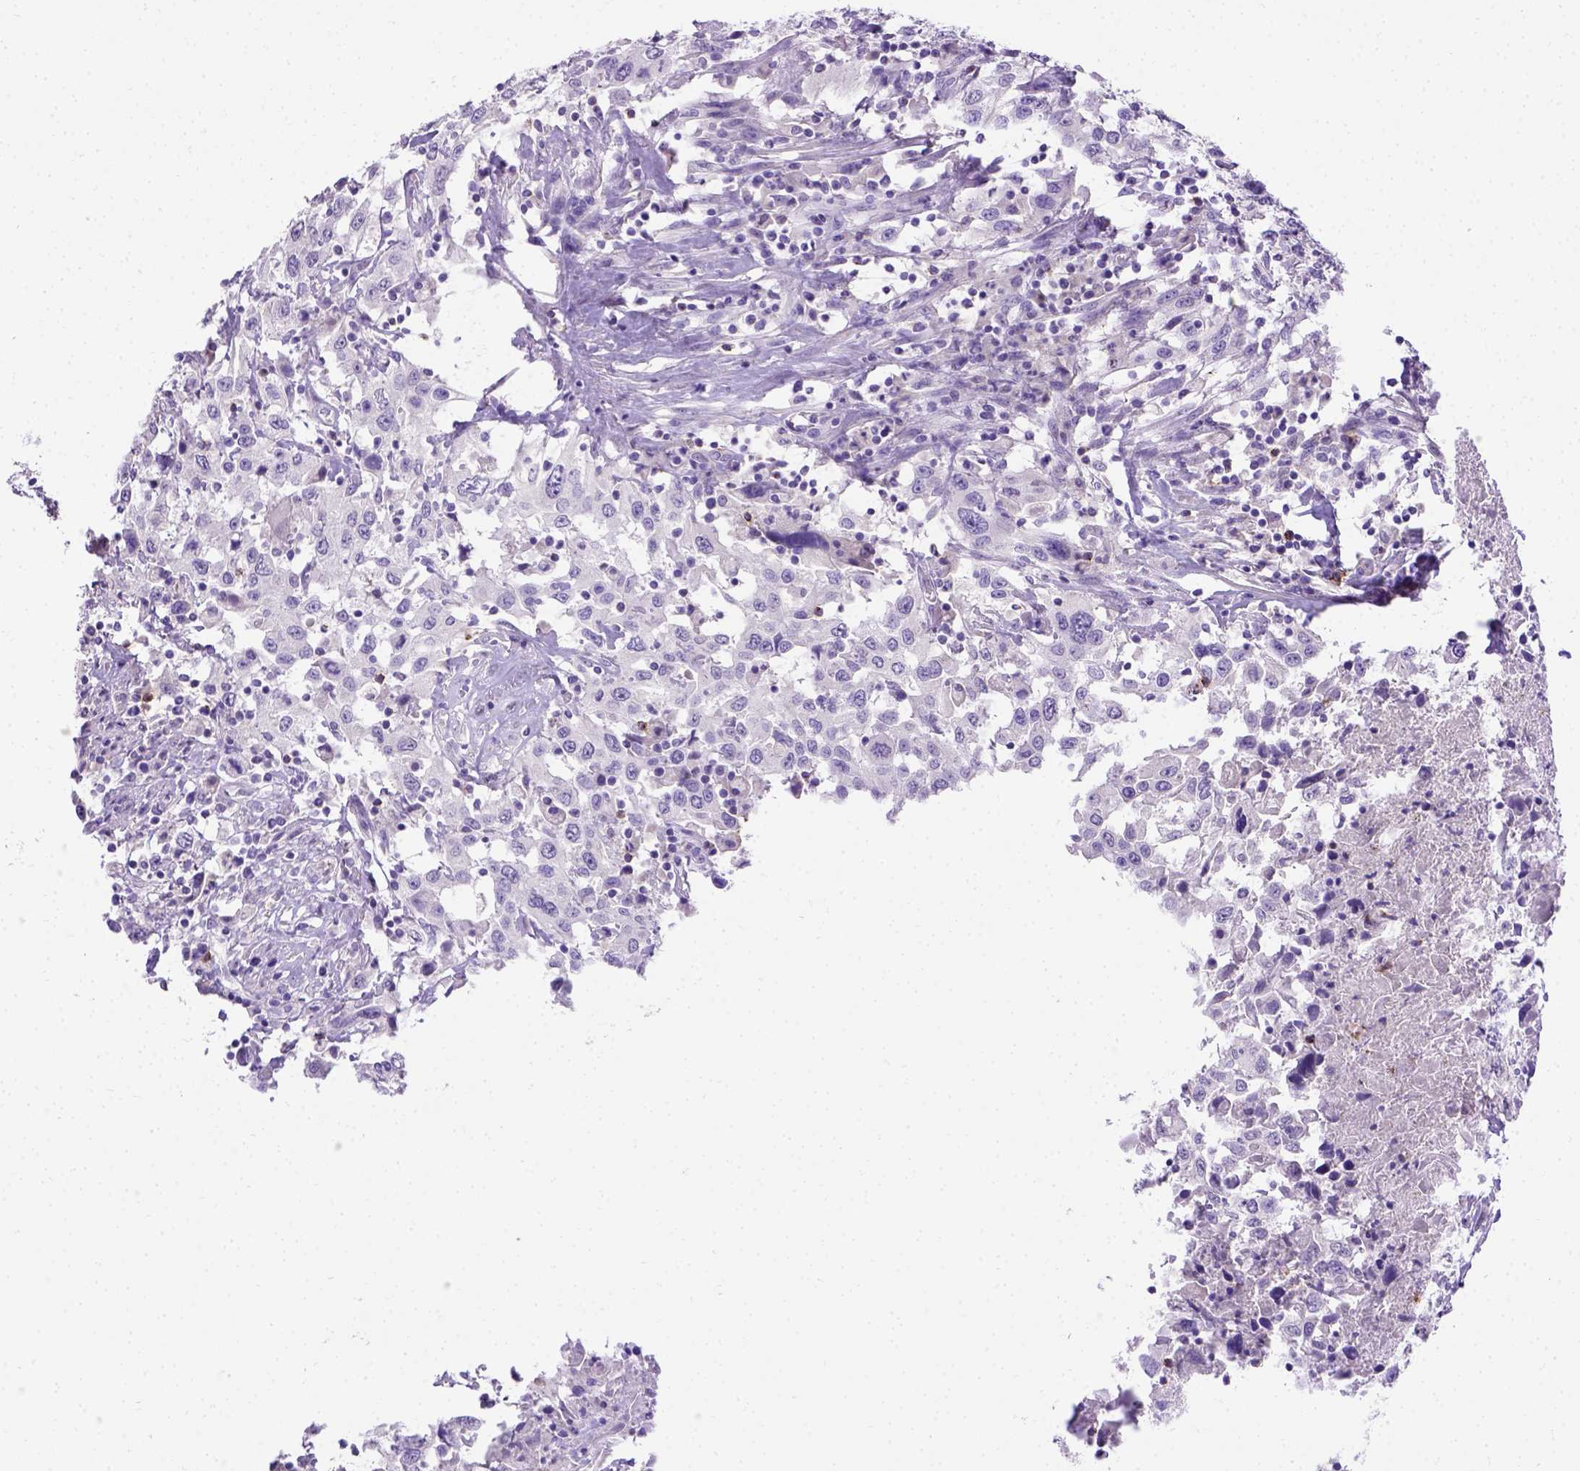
{"staining": {"intensity": "negative", "quantity": "none", "location": "none"}, "tissue": "urothelial cancer", "cell_type": "Tumor cells", "image_type": "cancer", "snomed": [{"axis": "morphology", "description": "Urothelial carcinoma, High grade"}, {"axis": "topography", "description": "Urinary bladder"}], "caption": "Immunohistochemistry photomicrograph of neoplastic tissue: human urothelial cancer stained with DAB shows no significant protein positivity in tumor cells.", "gene": "B3GAT1", "patient": {"sex": "male", "age": 61}}